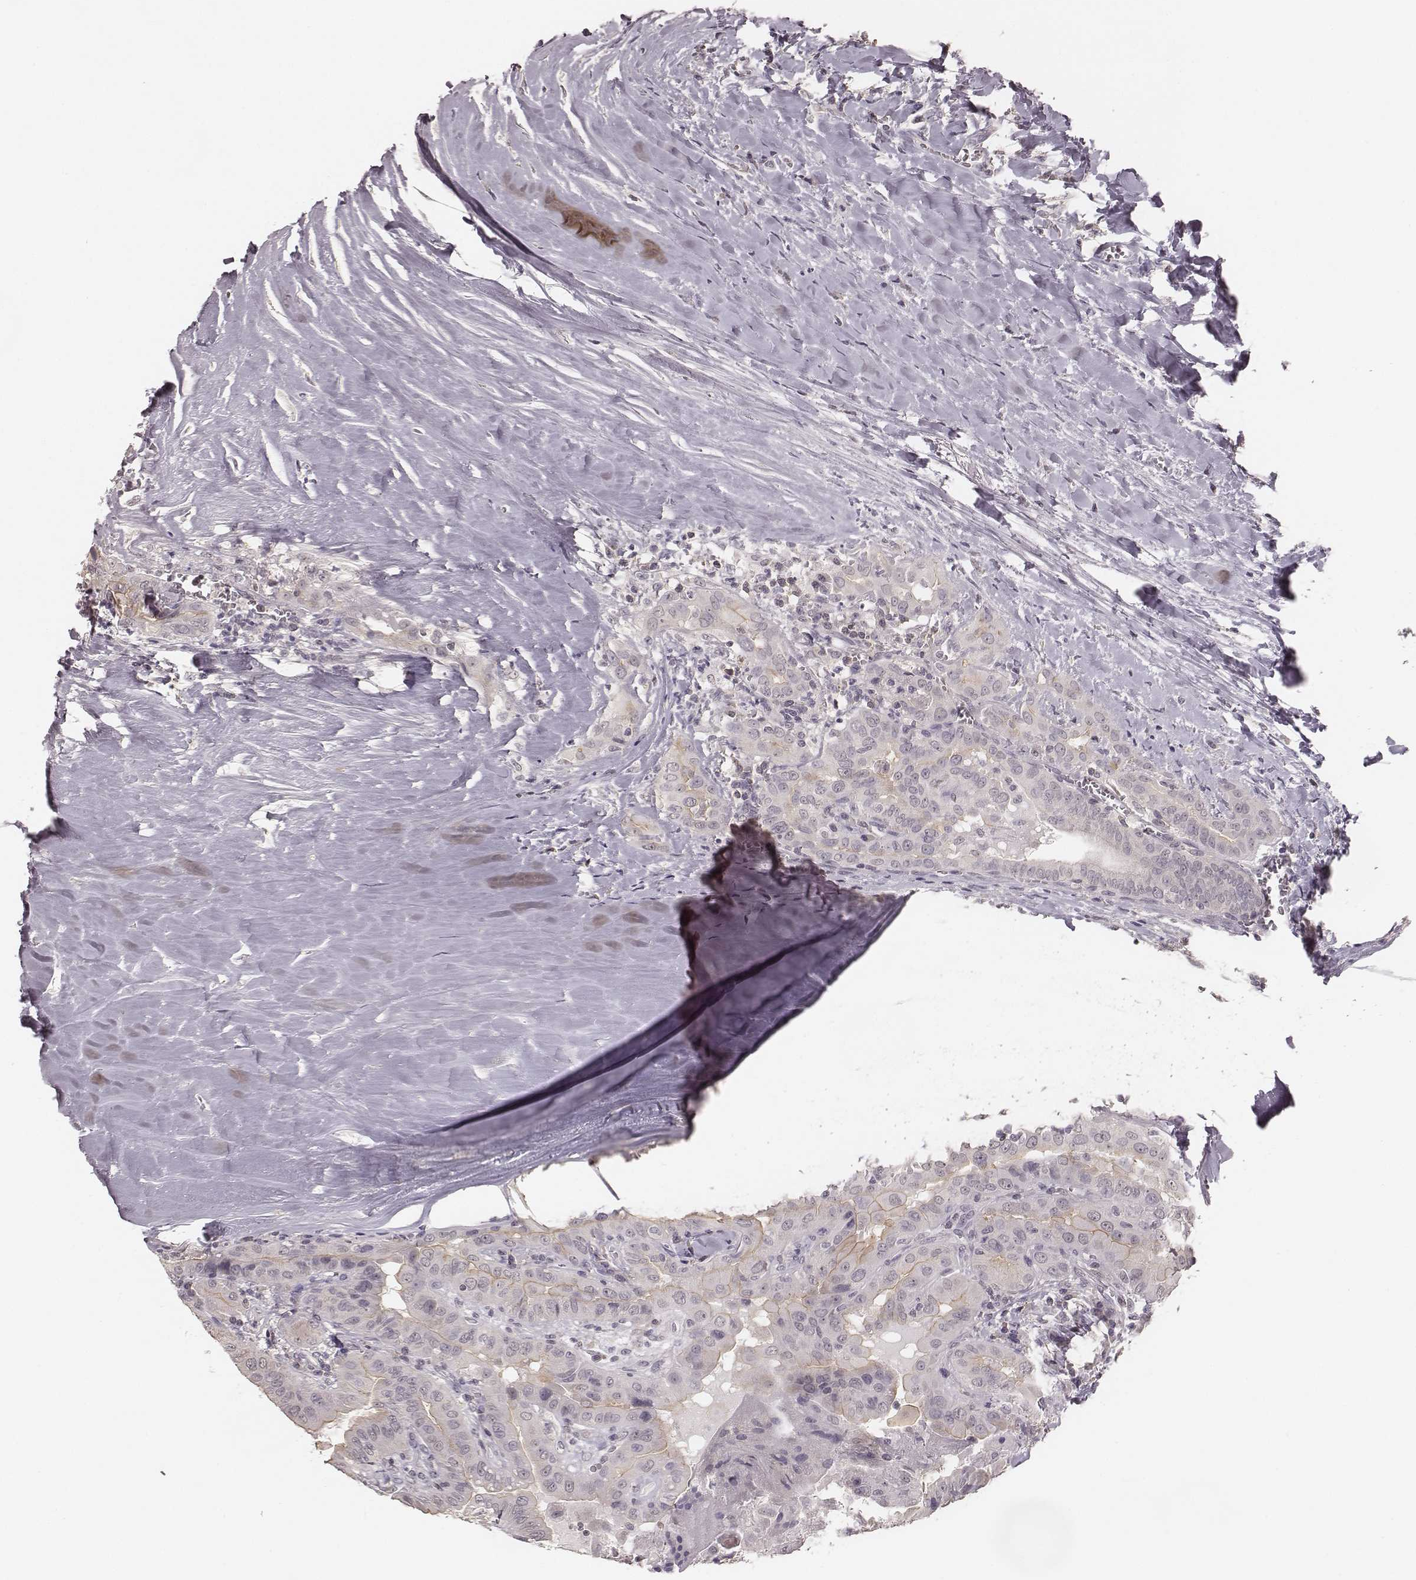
{"staining": {"intensity": "negative", "quantity": "none", "location": "none"}, "tissue": "thyroid cancer", "cell_type": "Tumor cells", "image_type": "cancer", "snomed": [{"axis": "morphology", "description": "Papillary adenocarcinoma, NOS"}, {"axis": "topography", "description": "Thyroid gland"}], "caption": "IHC of papillary adenocarcinoma (thyroid) shows no expression in tumor cells. (DAB (3,3'-diaminobenzidine) immunohistochemistry, high magnification).", "gene": "LY6K", "patient": {"sex": "female", "age": 37}}